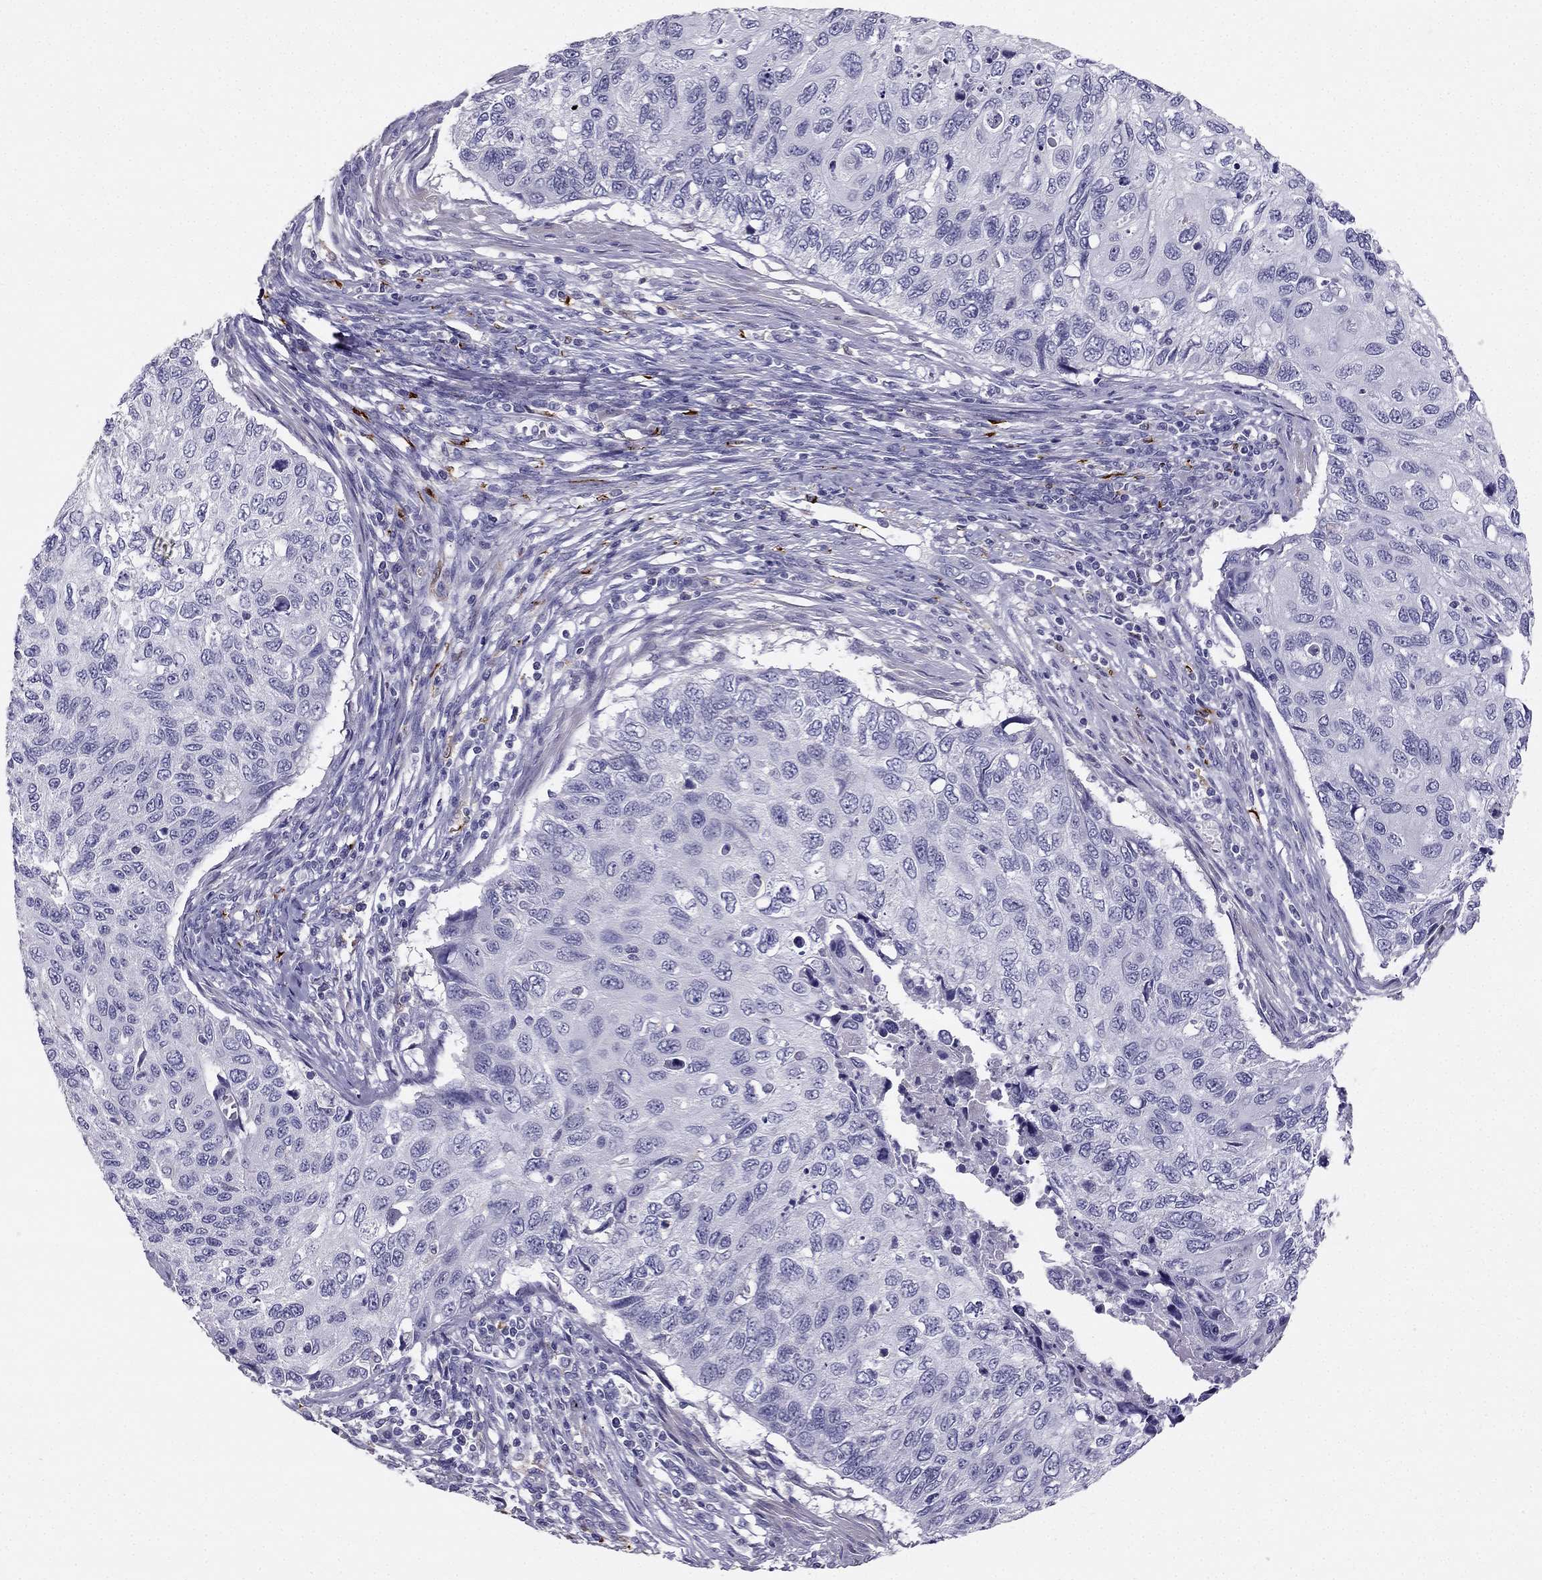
{"staining": {"intensity": "negative", "quantity": "none", "location": "none"}, "tissue": "cervical cancer", "cell_type": "Tumor cells", "image_type": "cancer", "snomed": [{"axis": "morphology", "description": "Squamous cell carcinoma, NOS"}, {"axis": "topography", "description": "Cervix"}], "caption": "Immunohistochemistry of human squamous cell carcinoma (cervical) exhibits no positivity in tumor cells.", "gene": "LMTK3", "patient": {"sex": "female", "age": 70}}